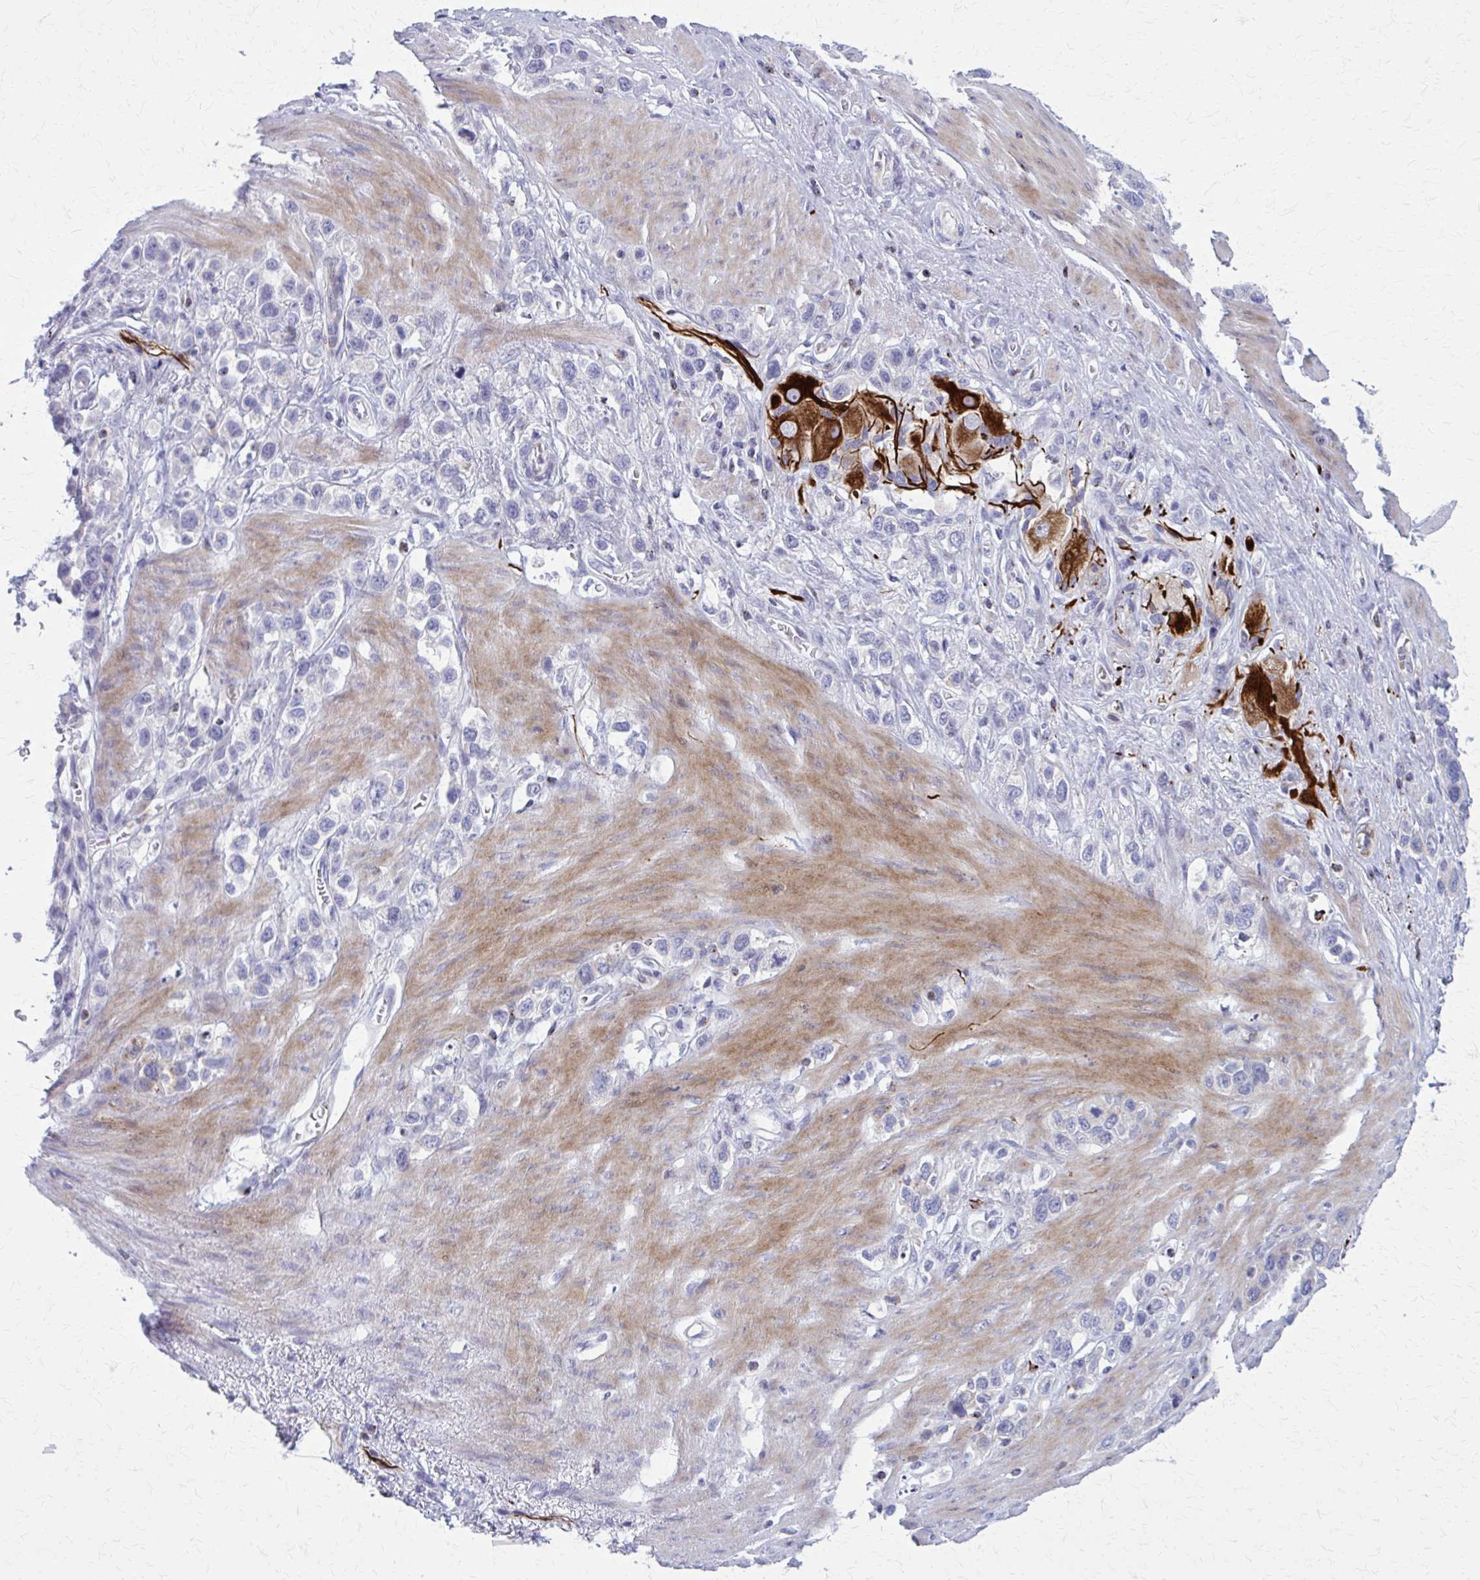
{"staining": {"intensity": "negative", "quantity": "none", "location": "none"}, "tissue": "stomach cancer", "cell_type": "Tumor cells", "image_type": "cancer", "snomed": [{"axis": "morphology", "description": "Adenocarcinoma, NOS"}, {"axis": "topography", "description": "Stomach"}], "caption": "The IHC histopathology image has no significant expression in tumor cells of stomach cancer tissue.", "gene": "PEDS1", "patient": {"sex": "female", "age": 65}}